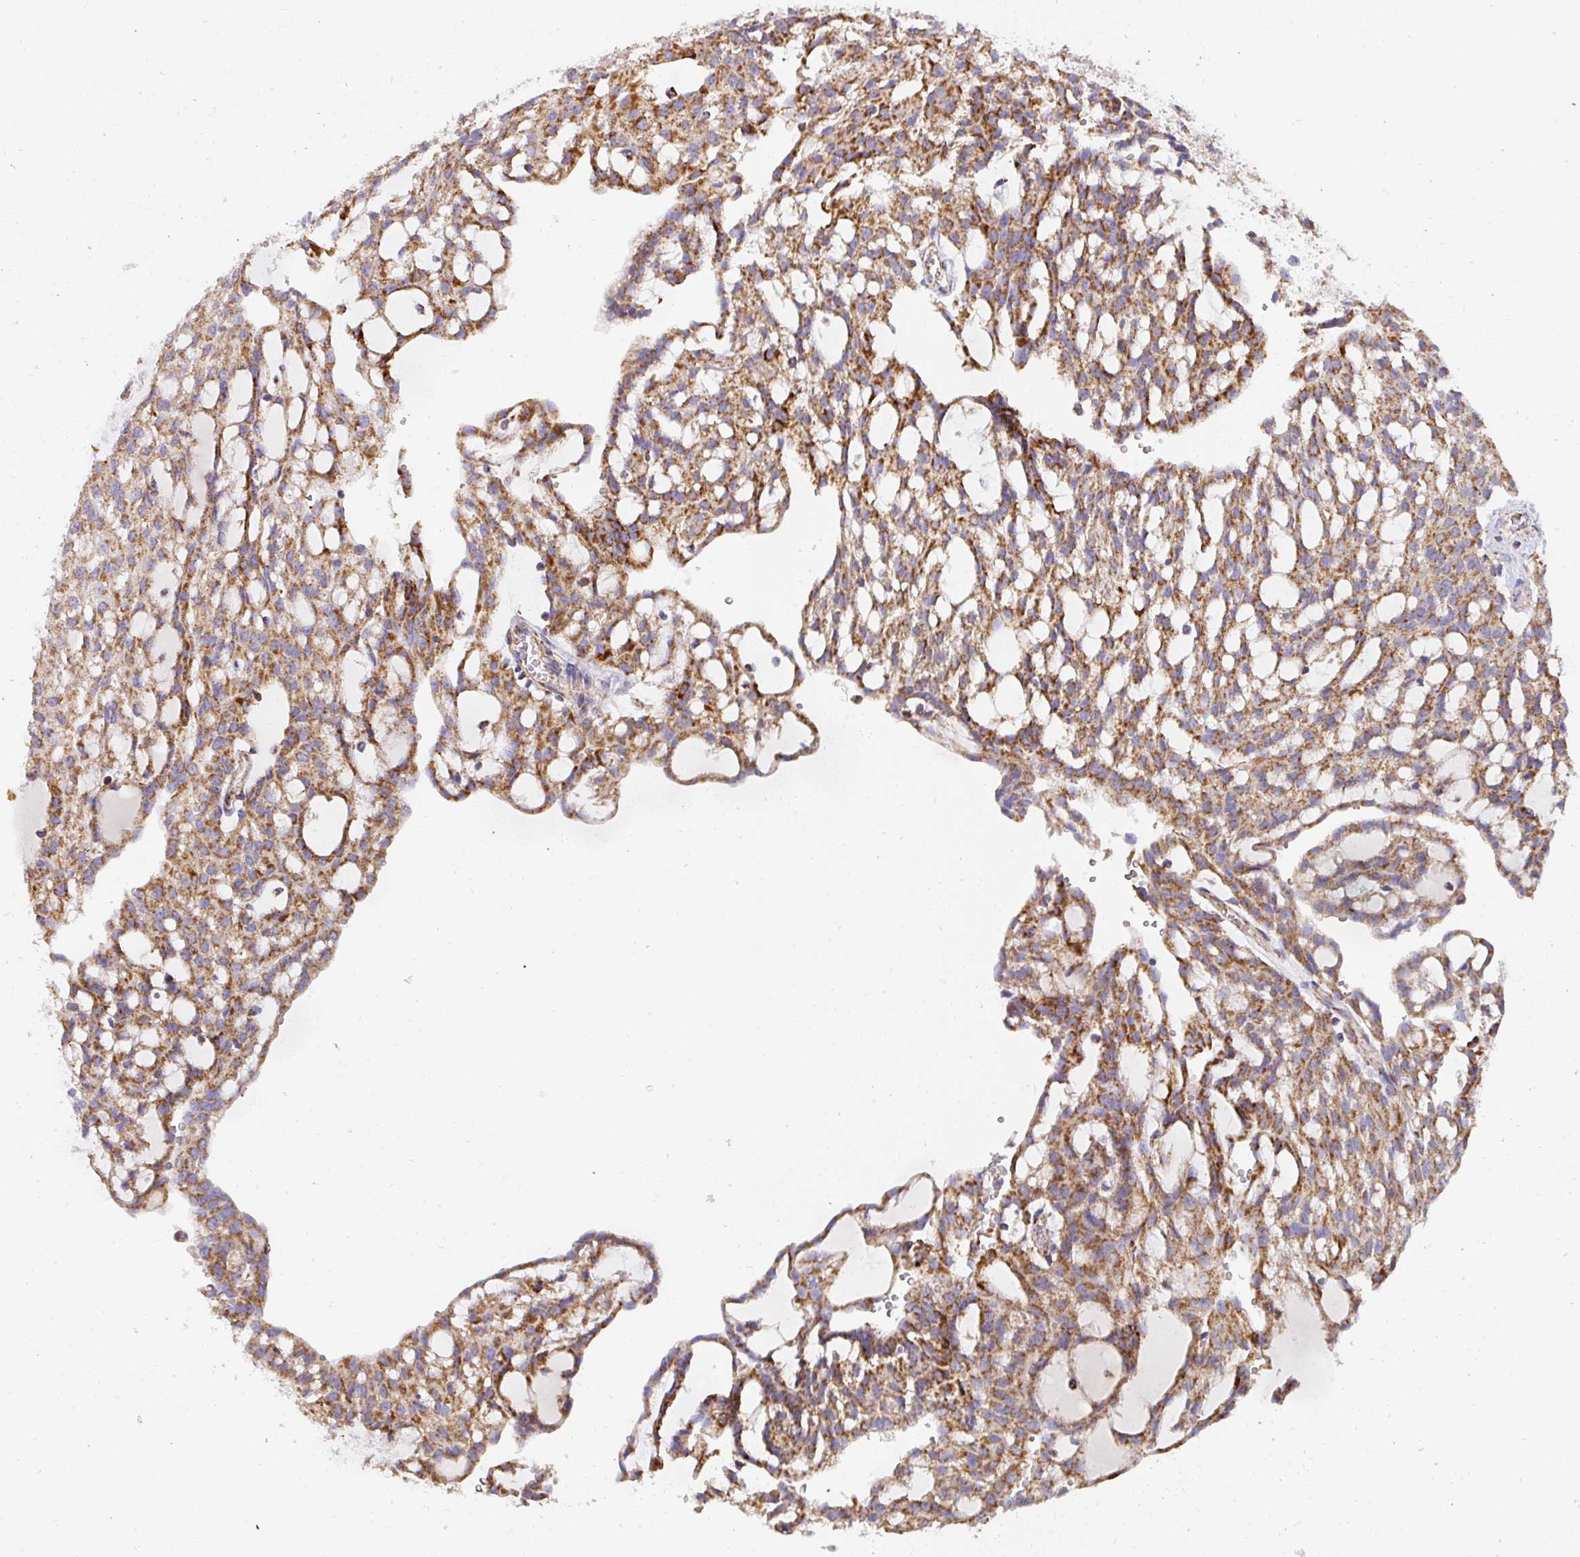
{"staining": {"intensity": "moderate", "quantity": ">75%", "location": "cytoplasmic/membranous"}, "tissue": "renal cancer", "cell_type": "Tumor cells", "image_type": "cancer", "snomed": [{"axis": "morphology", "description": "Adenocarcinoma, NOS"}, {"axis": "topography", "description": "Kidney"}], "caption": "Immunohistochemistry photomicrograph of neoplastic tissue: renal cancer stained using immunohistochemistry shows medium levels of moderate protein expression localized specifically in the cytoplasmic/membranous of tumor cells, appearing as a cytoplasmic/membranous brown color.", "gene": "UQCRFS1", "patient": {"sex": "male", "age": 63}}